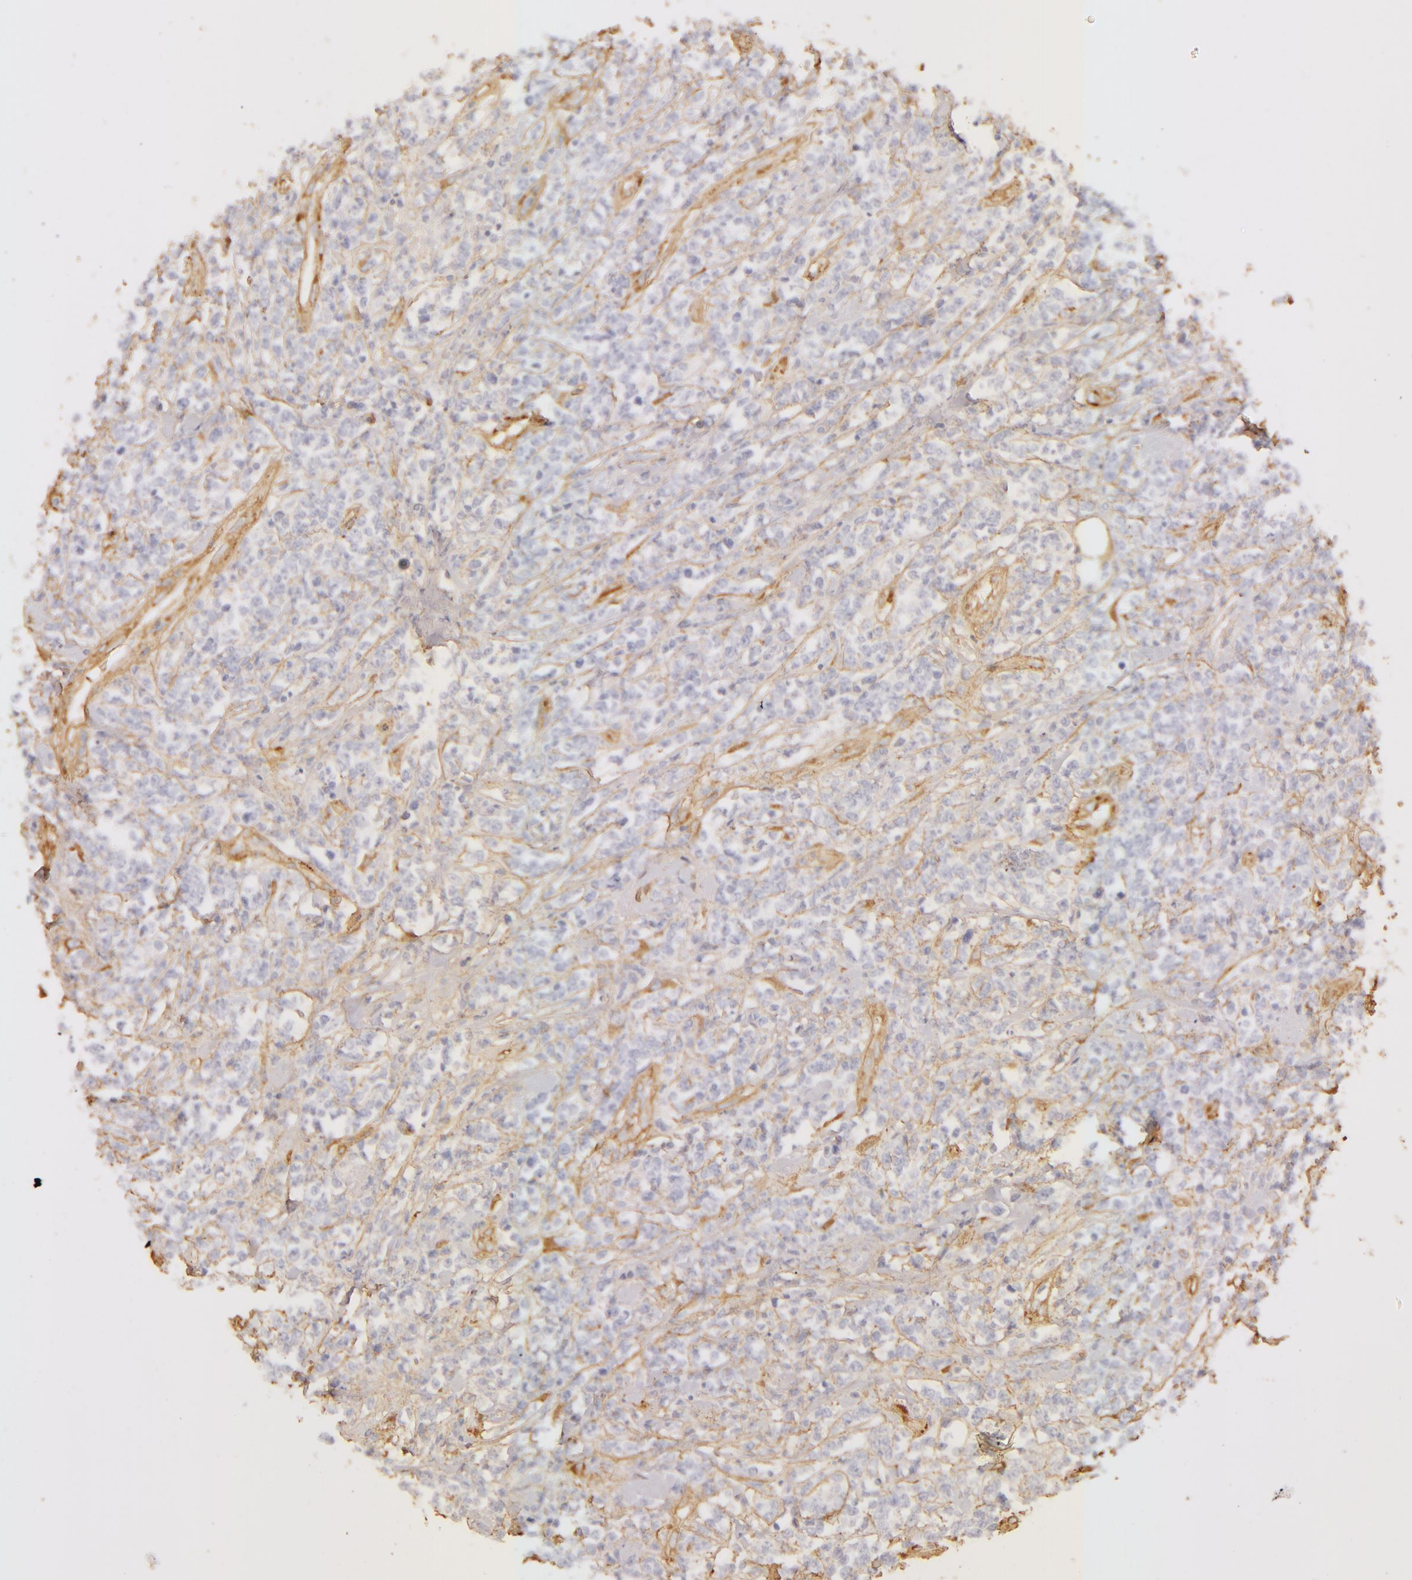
{"staining": {"intensity": "negative", "quantity": "none", "location": "none"}, "tissue": "lymphoma", "cell_type": "Tumor cells", "image_type": "cancer", "snomed": [{"axis": "morphology", "description": "Malignant lymphoma, non-Hodgkin's type, High grade"}, {"axis": "topography", "description": "Colon"}], "caption": "Image shows no significant protein positivity in tumor cells of malignant lymphoma, non-Hodgkin's type (high-grade).", "gene": "COL4A1", "patient": {"sex": "male", "age": 82}}